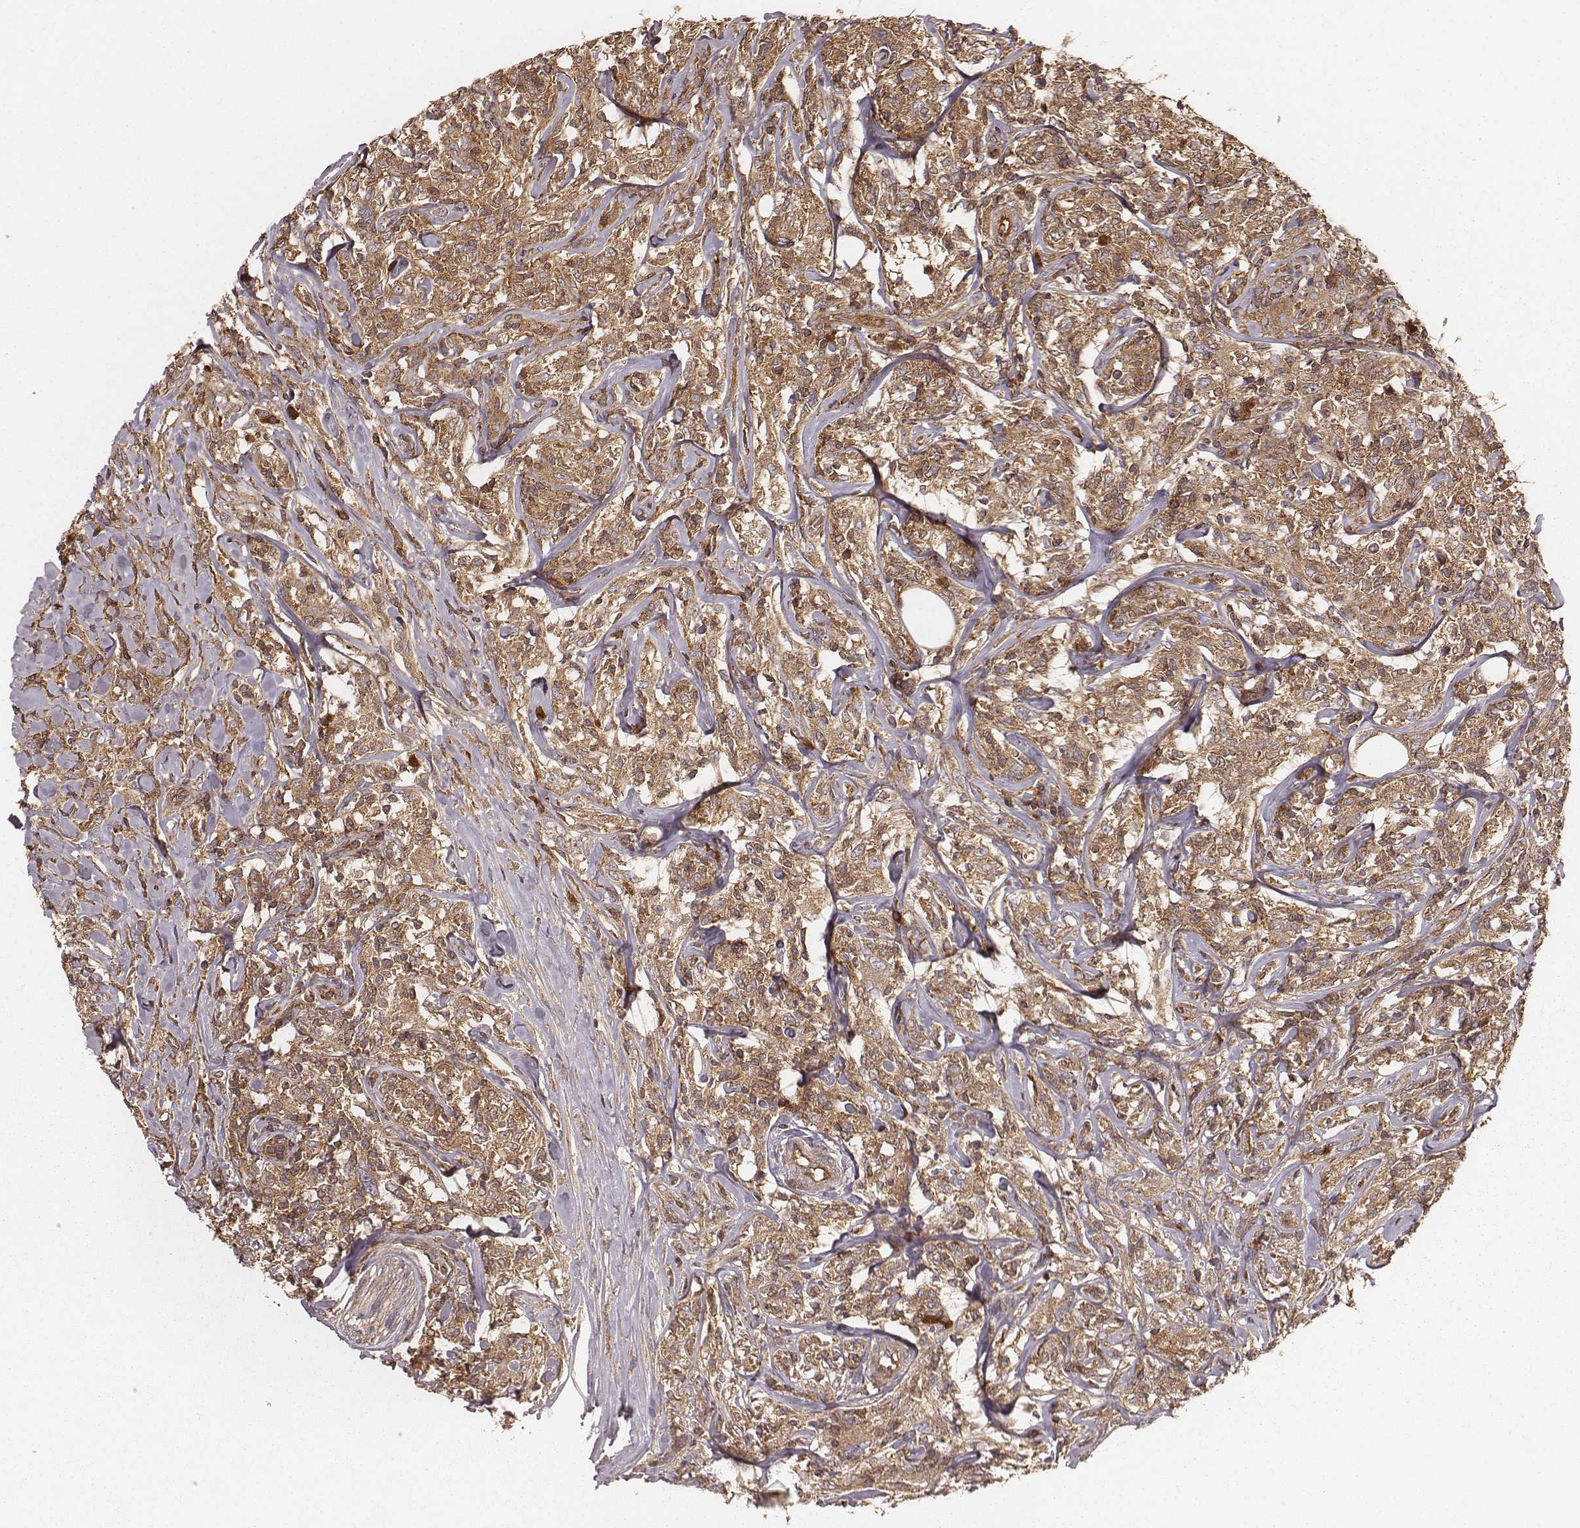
{"staining": {"intensity": "moderate", "quantity": ">75%", "location": "cytoplasmic/membranous"}, "tissue": "lymphoma", "cell_type": "Tumor cells", "image_type": "cancer", "snomed": [{"axis": "morphology", "description": "Malignant lymphoma, non-Hodgkin's type, High grade"}, {"axis": "topography", "description": "Lymph node"}], "caption": "IHC photomicrograph of human malignant lymphoma, non-Hodgkin's type (high-grade) stained for a protein (brown), which shows medium levels of moderate cytoplasmic/membranous positivity in about >75% of tumor cells.", "gene": "CARS1", "patient": {"sex": "female", "age": 84}}